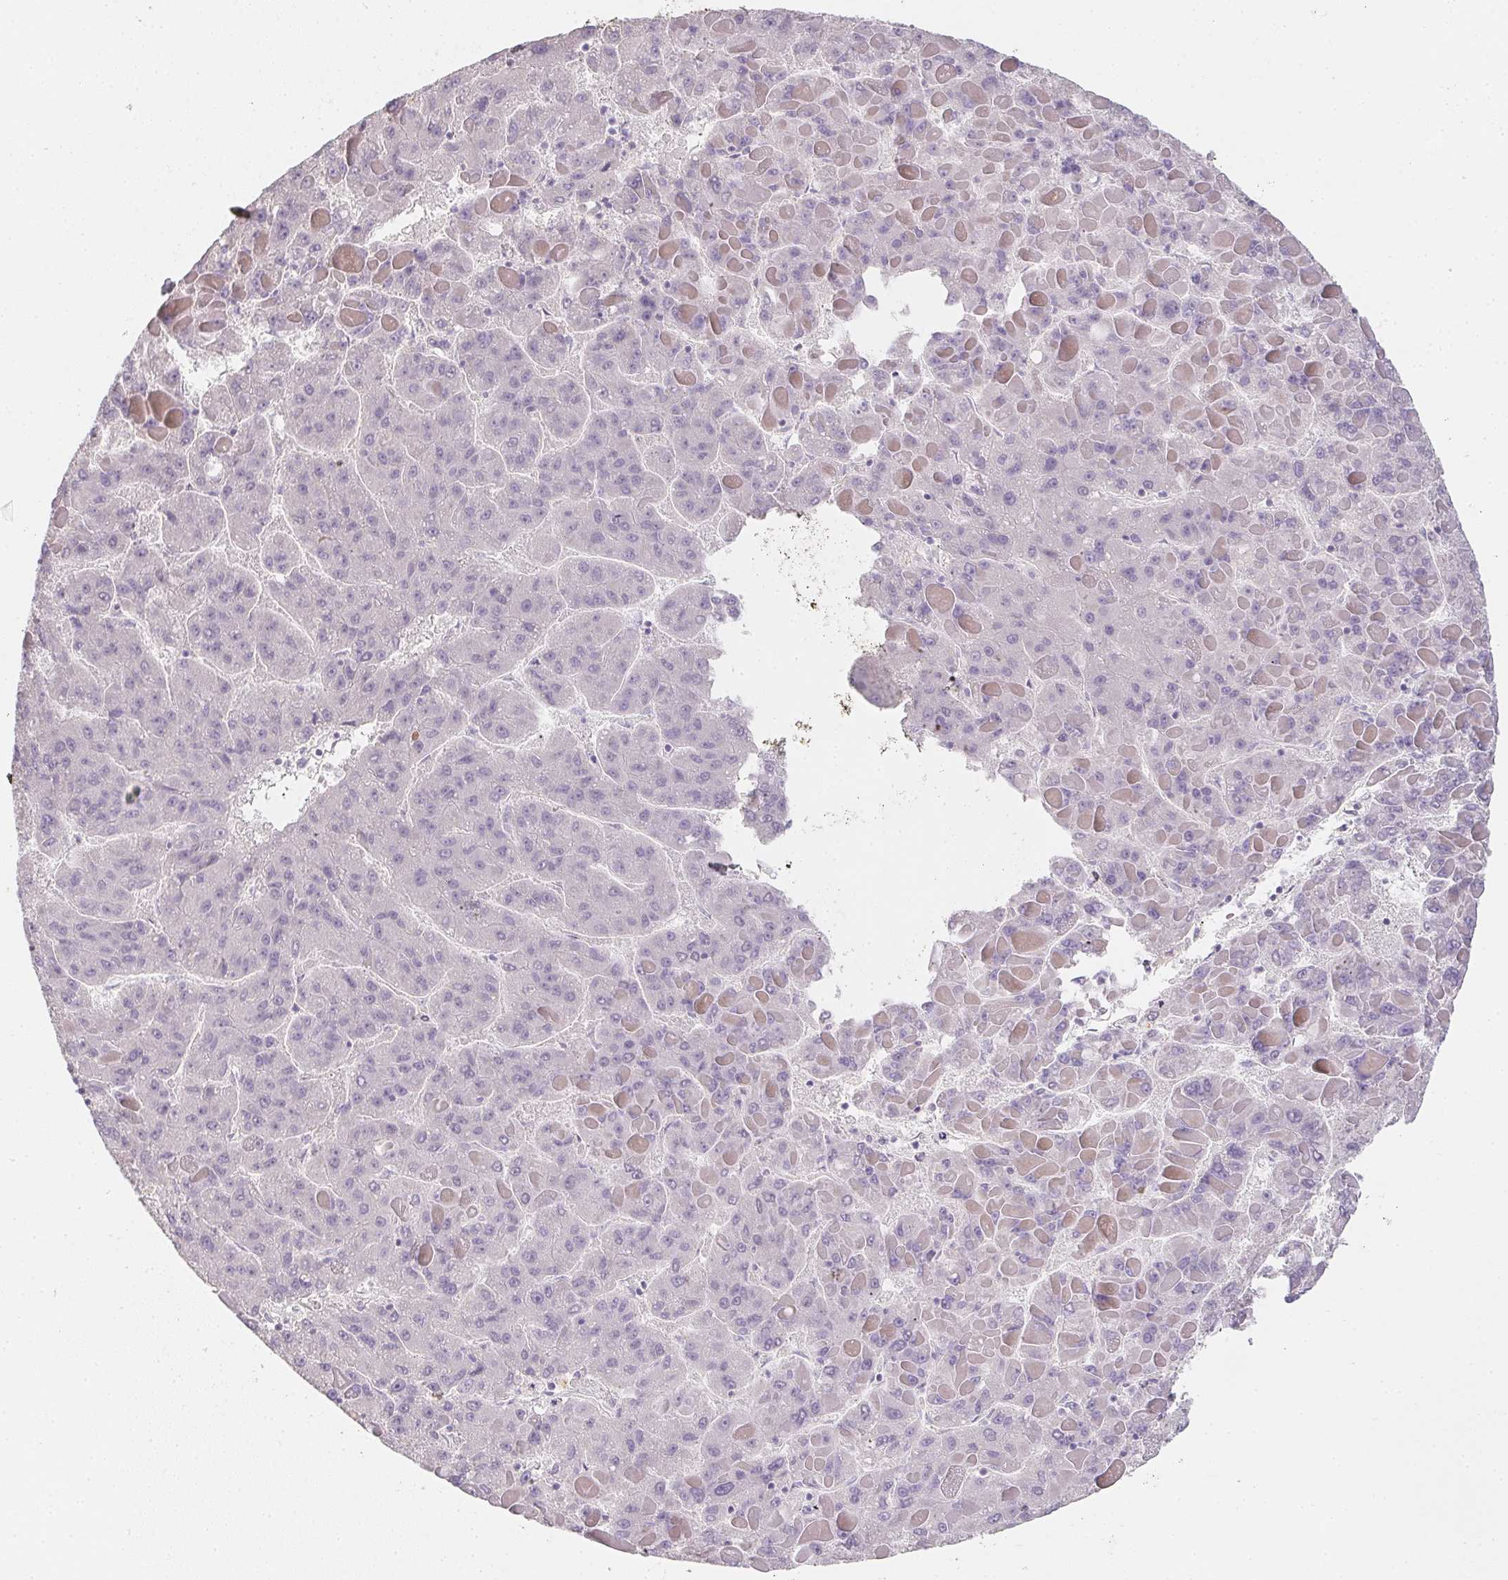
{"staining": {"intensity": "negative", "quantity": "none", "location": "none"}, "tissue": "liver cancer", "cell_type": "Tumor cells", "image_type": "cancer", "snomed": [{"axis": "morphology", "description": "Carcinoma, Hepatocellular, NOS"}, {"axis": "topography", "description": "Liver"}], "caption": "Immunohistochemistry micrograph of liver hepatocellular carcinoma stained for a protein (brown), which displays no staining in tumor cells.", "gene": "ZBBX", "patient": {"sex": "female", "age": 82}}